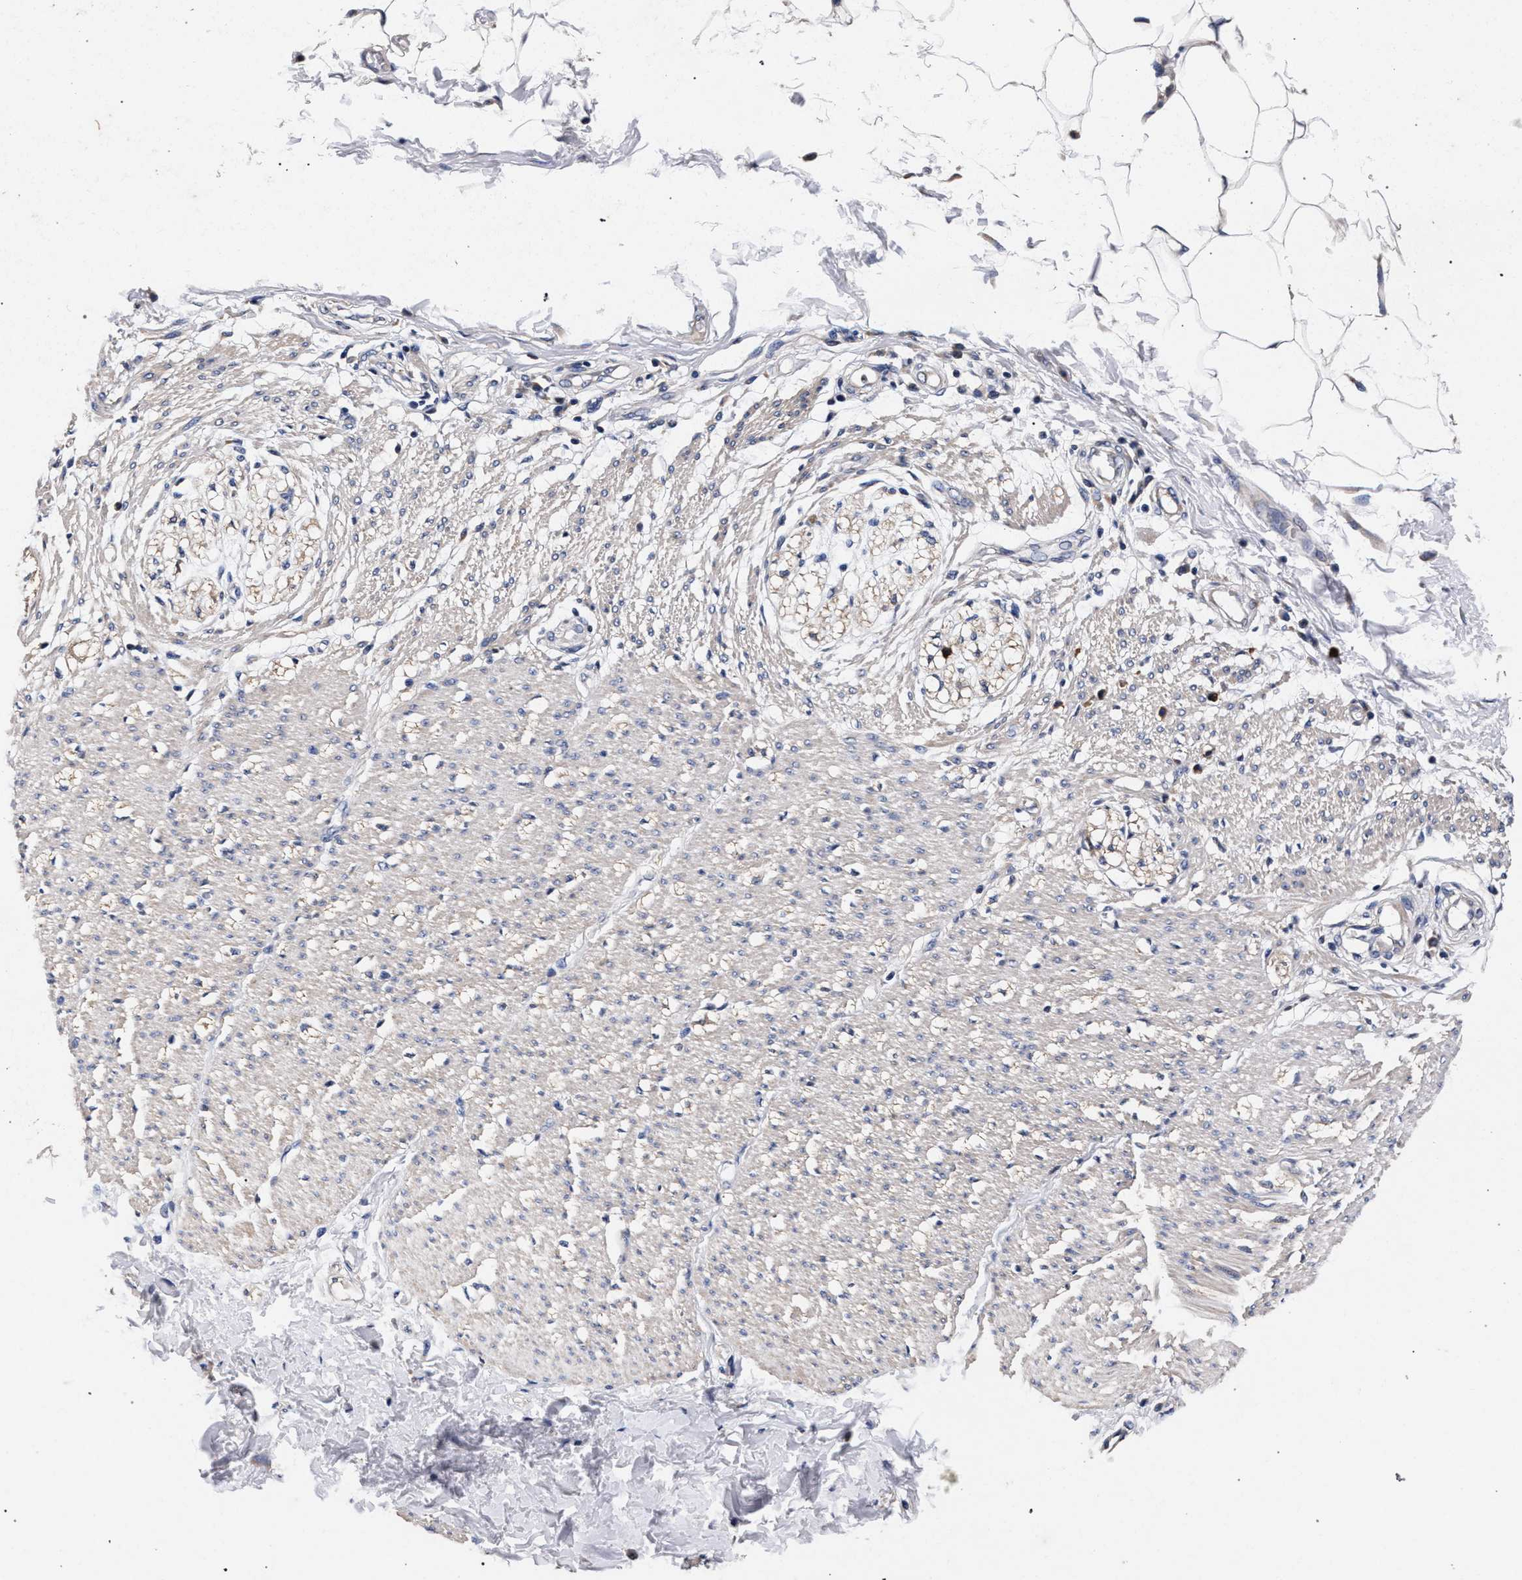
{"staining": {"intensity": "moderate", "quantity": "<25%", "location": "cytoplasmic/membranous"}, "tissue": "smooth muscle", "cell_type": "Smooth muscle cells", "image_type": "normal", "snomed": [{"axis": "morphology", "description": "Normal tissue, NOS"}, {"axis": "morphology", "description": "Adenocarcinoma, NOS"}, {"axis": "topography", "description": "Colon"}, {"axis": "topography", "description": "Peripheral nerve tissue"}], "caption": "Smooth muscle stained with a protein marker demonstrates moderate staining in smooth muscle cells.", "gene": "CFAP95", "patient": {"sex": "male", "age": 14}}